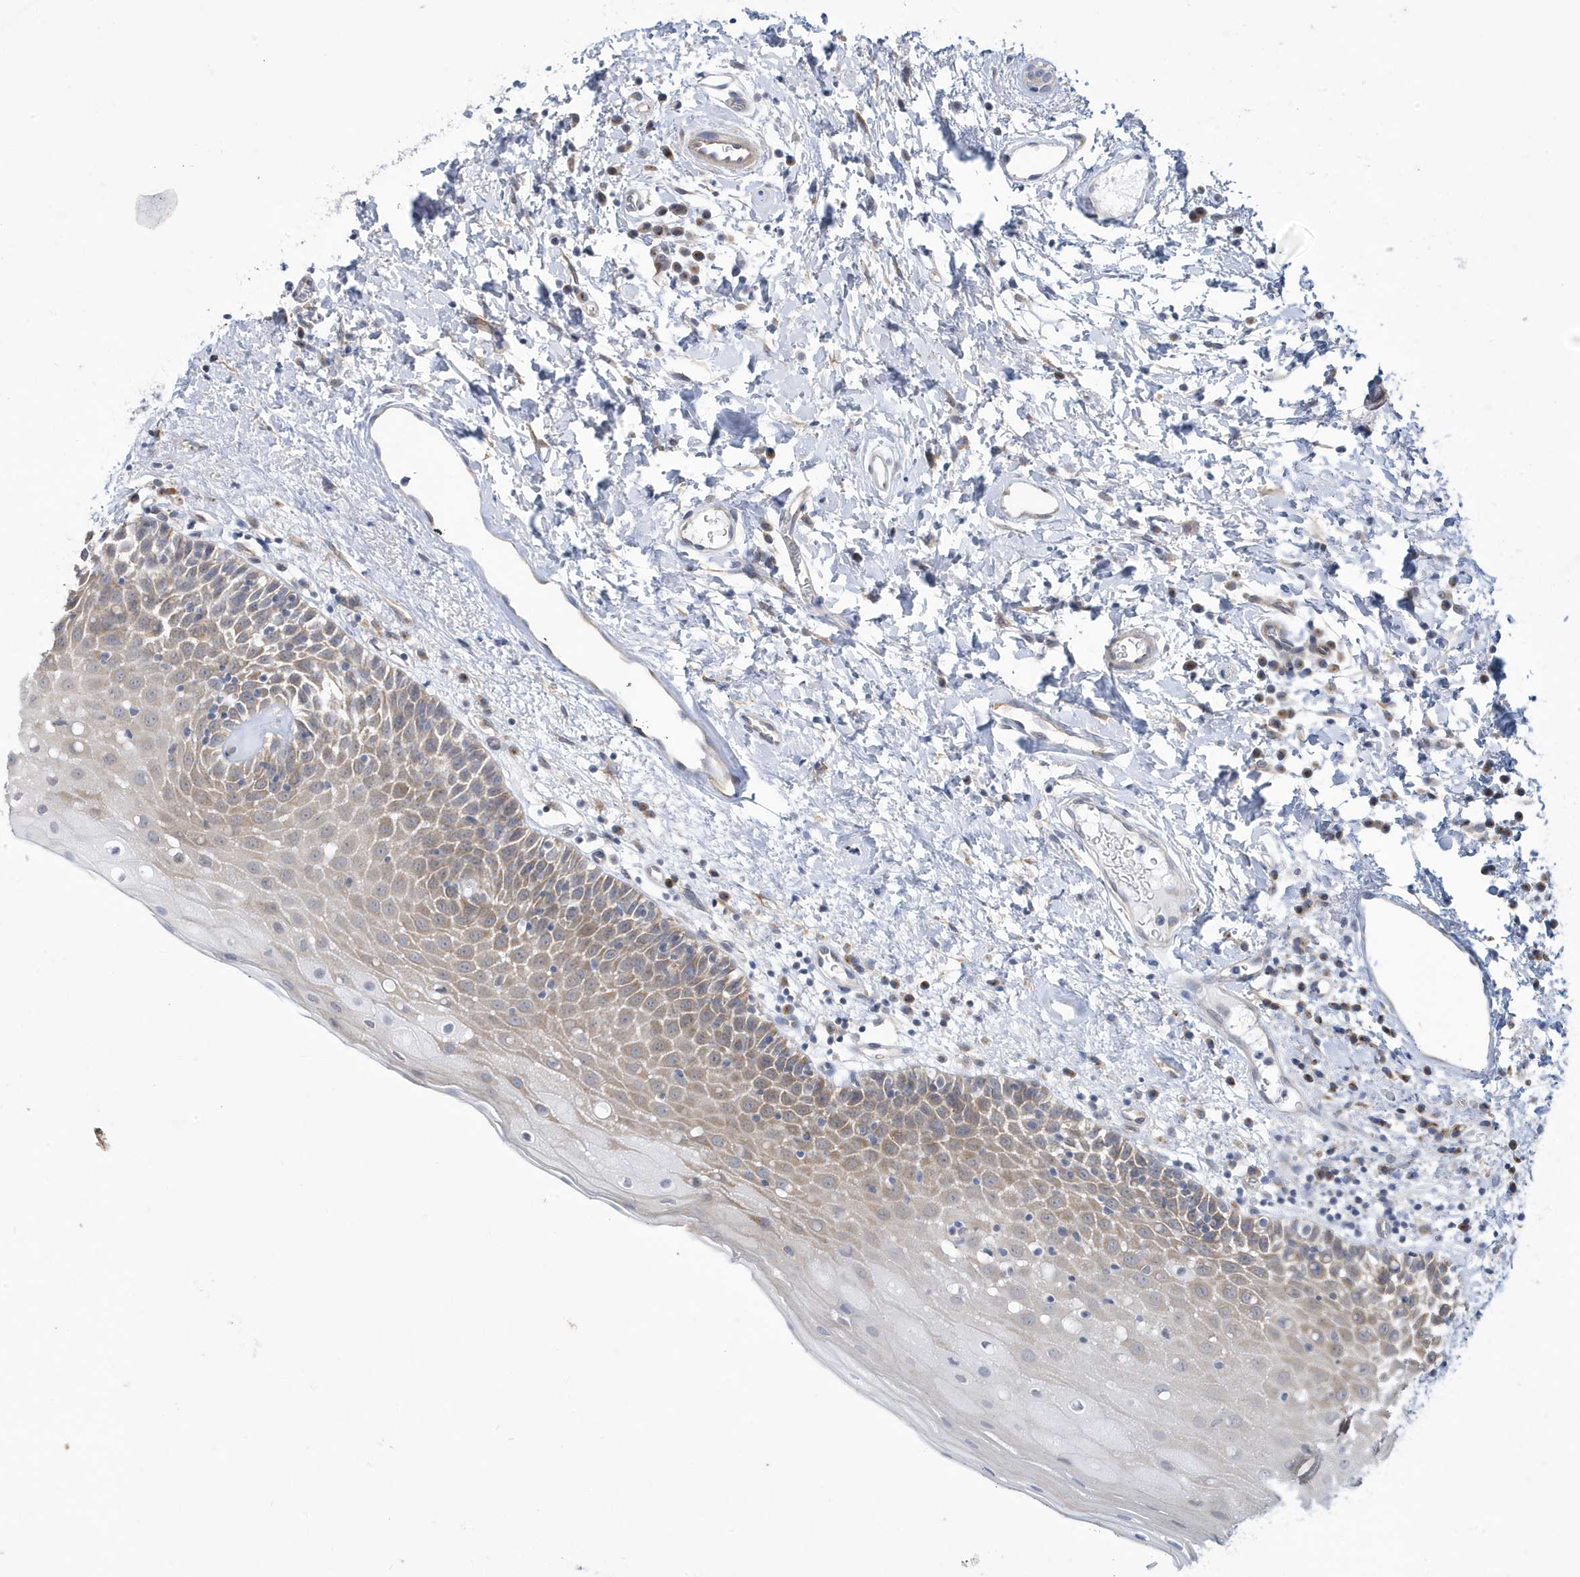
{"staining": {"intensity": "moderate", "quantity": "25%-75%", "location": "cytoplasmic/membranous"}, "tissue": "oral mucosa", "cell_type": "Squamous epithelial cells", "image_type": "normal", "snomed": [{"axis": "morphology", "description": "Normal tissue, NOS"}, {"axis": "topography", "description": "Oral tissue"}], "caption": "Squamous epithelial cells reveal moderate cytoplasmic/membranous staining in about 25%-75% of cells in unremarkable oral mucosa. (Stains: DAB in brown, nuclei in blue, Microscopy: brightfield microscopy at high magnification).", "gene": "ZNF654", "patient": {"sex": "male", "age": 74}}